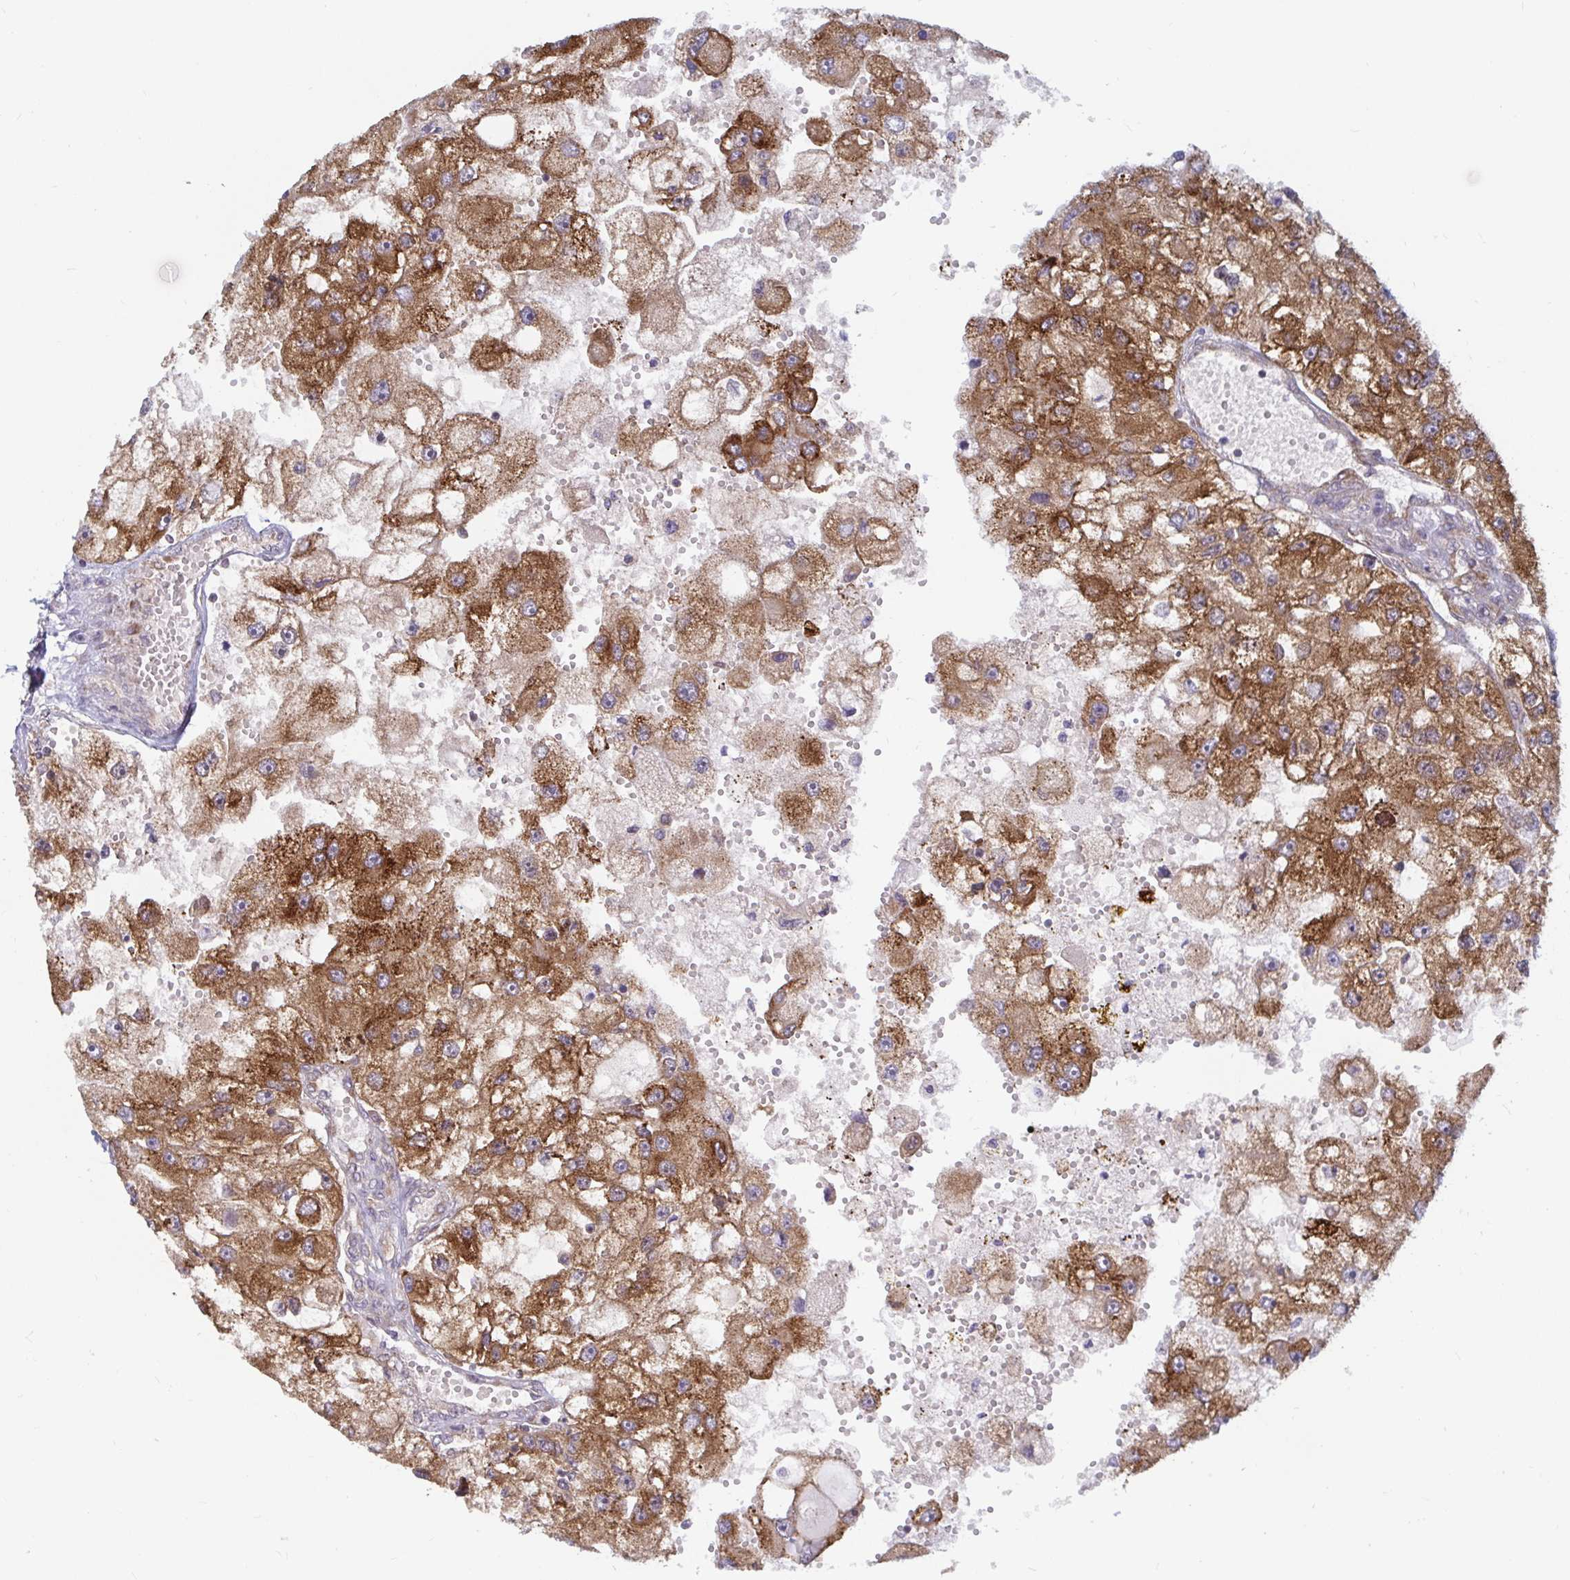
{"staining": {"intensity": "strong", "quantity": ">75%", "location": "cytoplasmic/membranous"}, "tissue": "renal cancer", "cell_type": "Tumor cells", "image_type": "cancer", "snomed": [{"axis": "morphology", "description": "Adenocarcinoma, NOS"}, {"axis": "topography", "description": "Kidney"}], "caption": "Immunohistochemistry (IHC) micrograph of human adenocarcinoma (renal) stained for a protein (brown), which demonstrates high levels of strong cytoplasmic/membranous expression in about >75% of tumor cells.", "gene": "LARP1", "patient": {"sex": "male", "age": 63}}